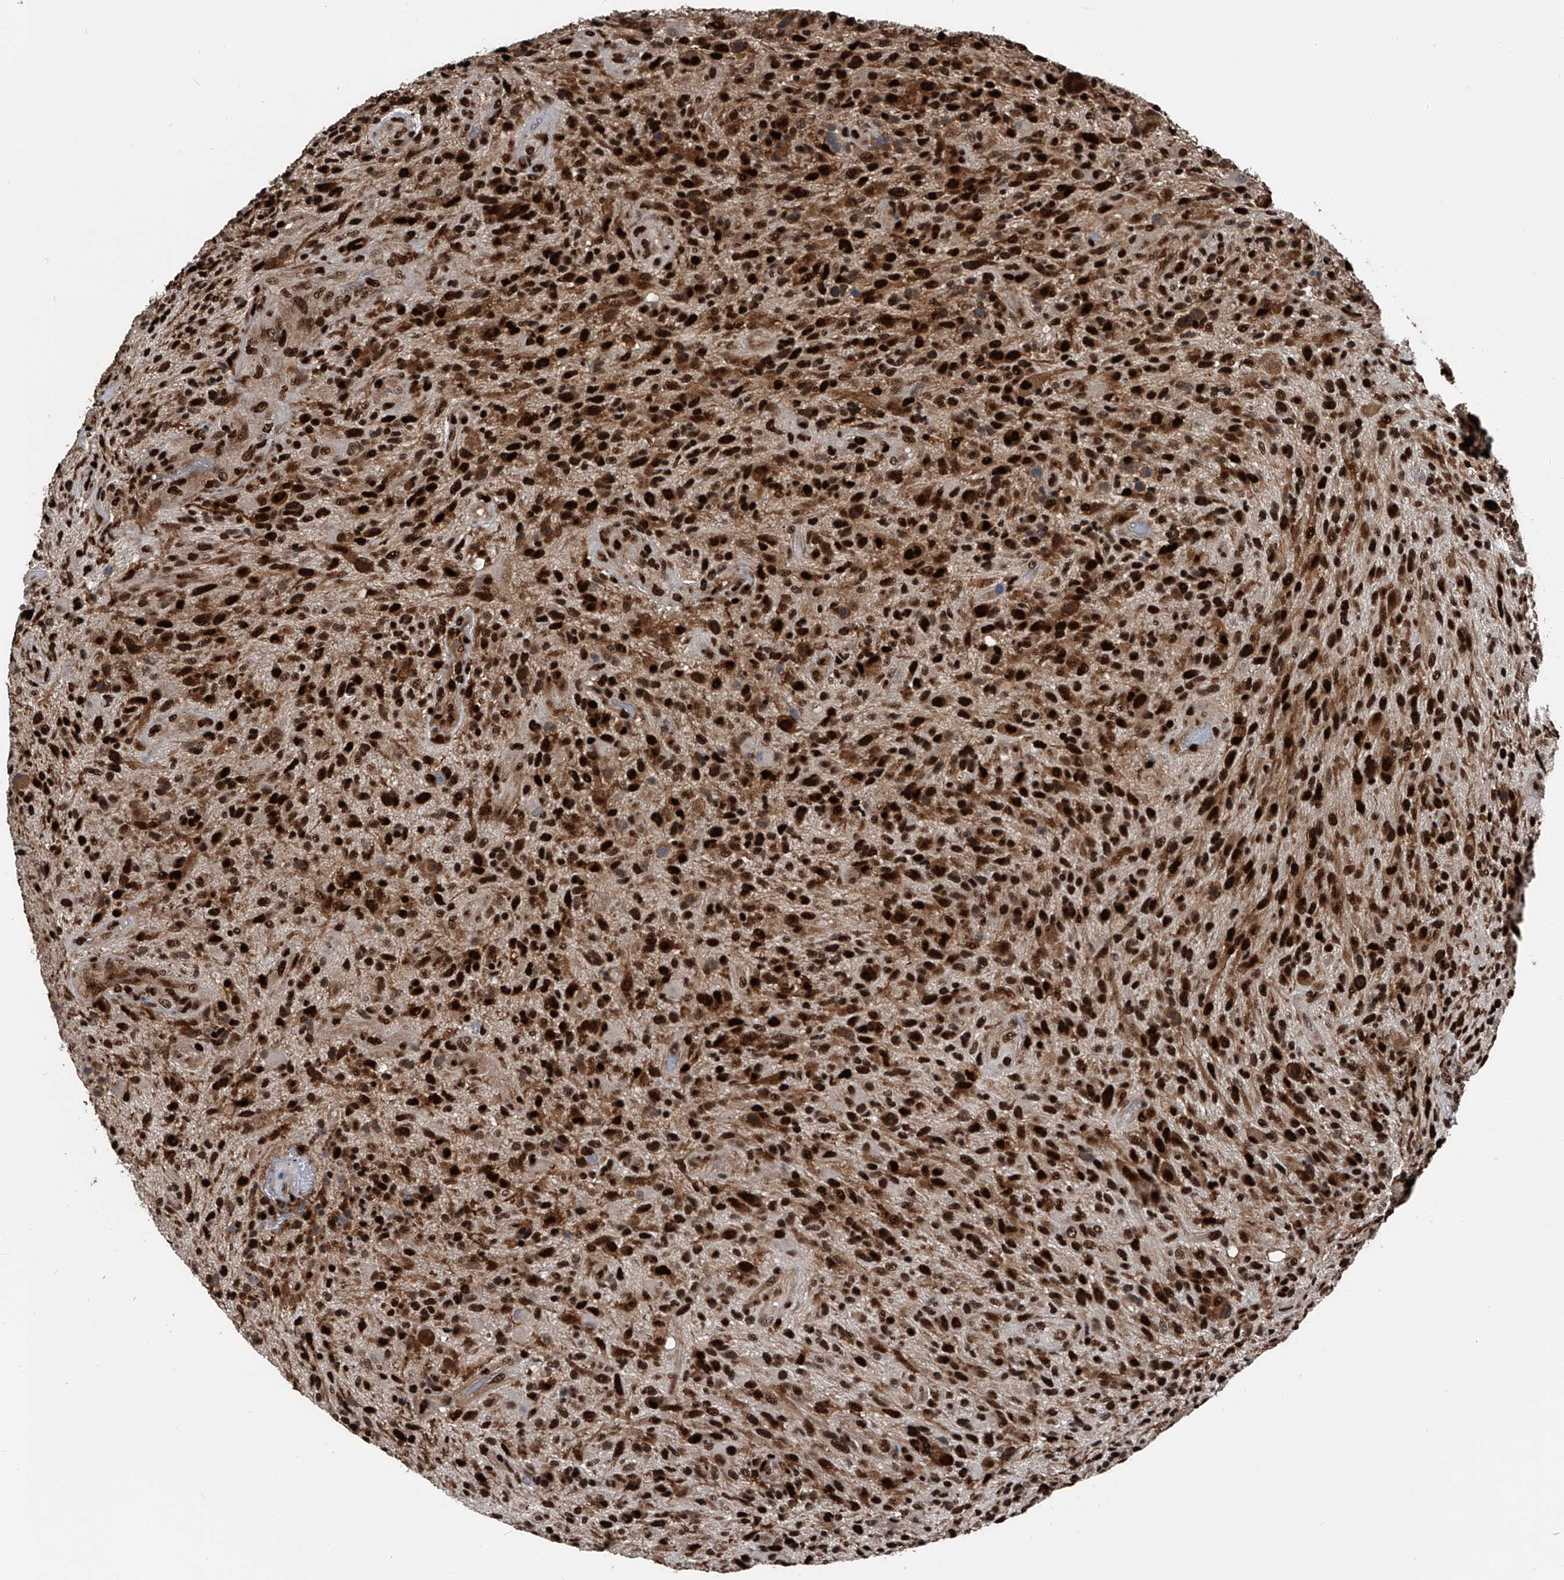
{"staining": {"intensity": "strong", "quantity": ">75%", "location": "cytoplasmic/membranous,nuclear"}, "tissue": "glioma", "cell_type": "Tumor cells", "image_type": "cancer", "snomed": [{"axis": "morphology", "description": "Glioma, malignant, High grade"}, {"axis": "topography", "description": "Brain"}], "caption": "Immunohistochemistry (DAB) staining of human high-grade glioma (malignant) displays strong cytoplasmic/membranous and nuclear protein expression in approximately >75% of tumor cells.", "gene": "FKBP5", "patient": {"sex": "male", "age": 47}}